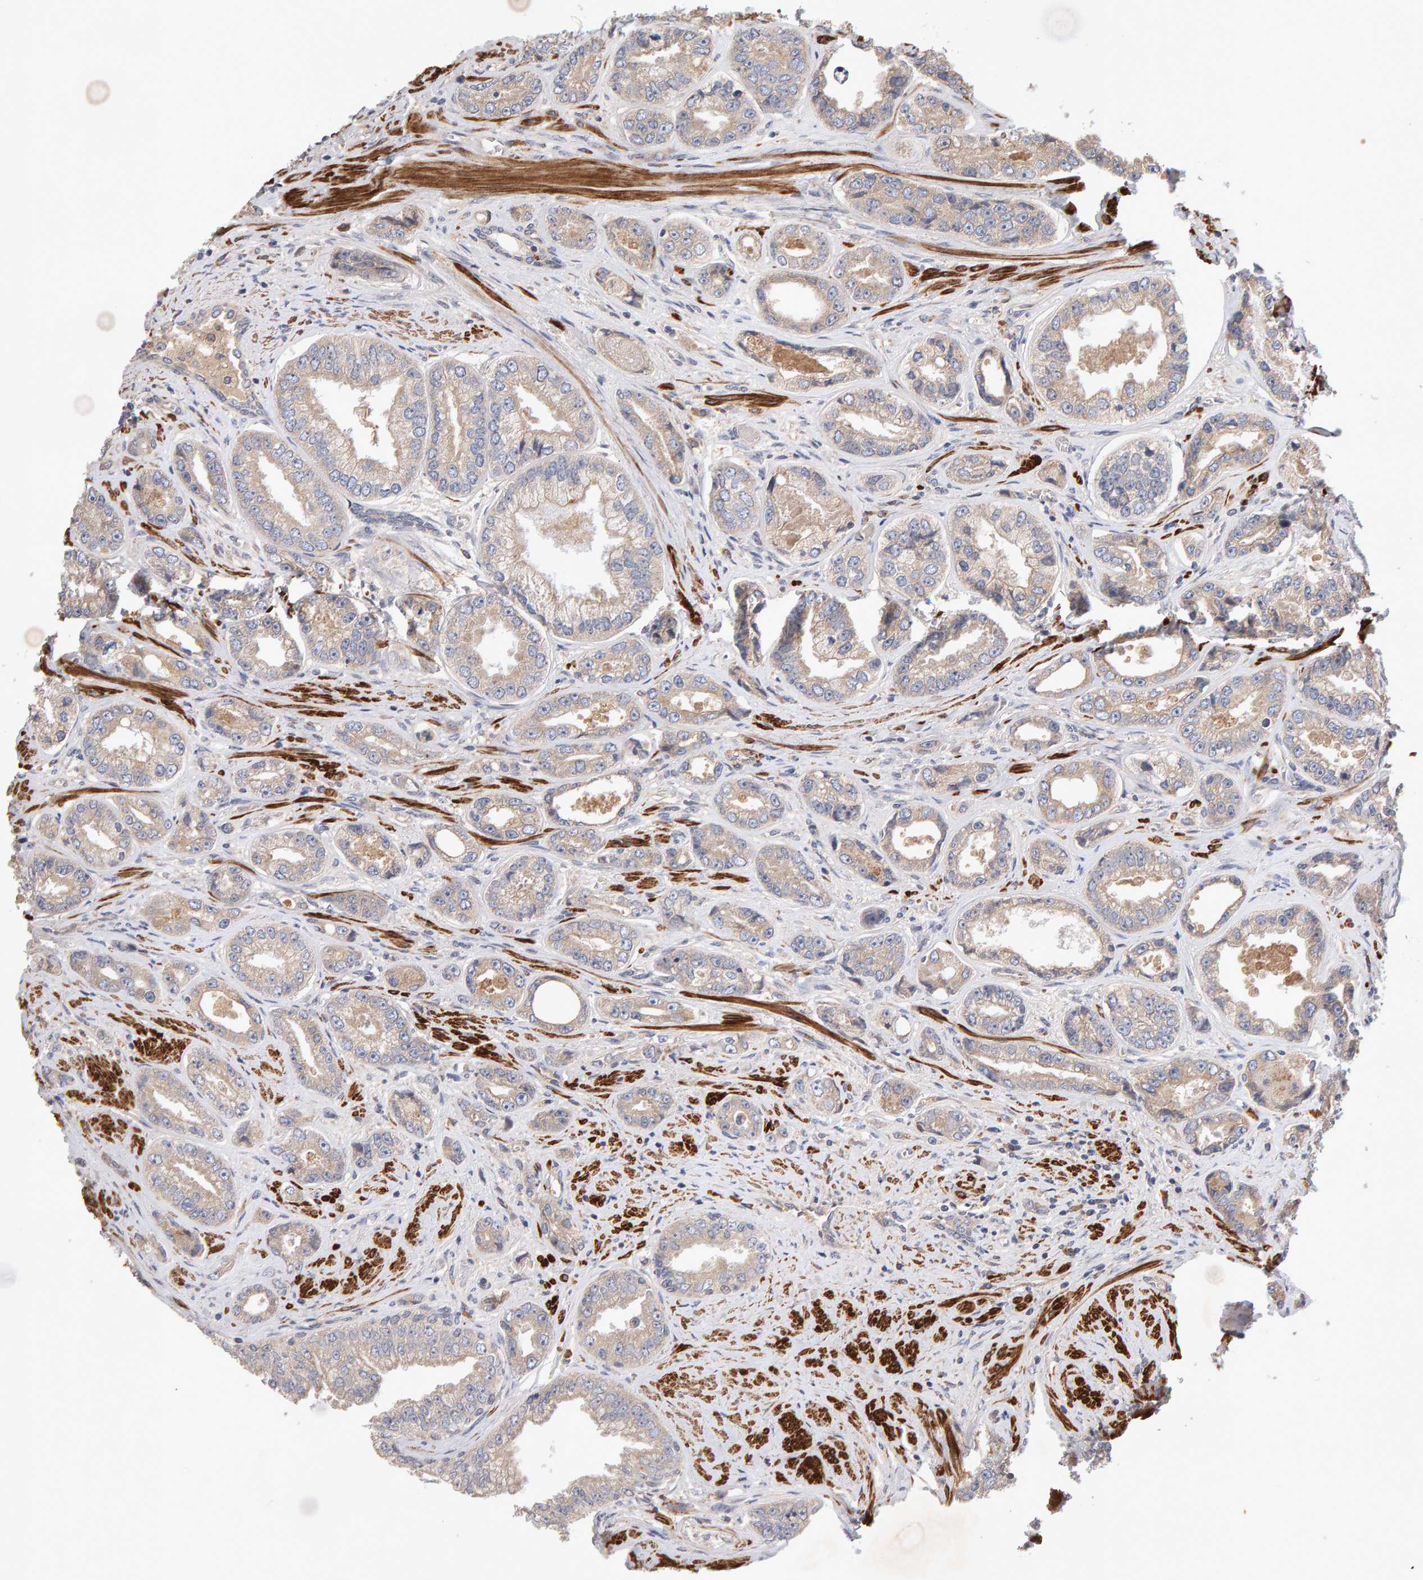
{"staining": {"intensity": "weak", "quantity": ">75%", "location": "cytoplasmic/membranous"}, "tissue": "prostate cancer", "cell_type": "Tumor cells", "image_type": "cancer", "snomed": [{"axis": "morphology", "description": "Adenocarcinoma, High grade"}, {"axis": "topography", "description": "Prostate"}], "caption": "Immunohistochemistry (DAB) staining of prostate adenocarcinoma (high-grade) reveals weak cytoplasmic/membranous protein expression in approximately >75% of tumor cells.", "gene": "RNF19A", "patient": {"sex": "male", "age": 61}}